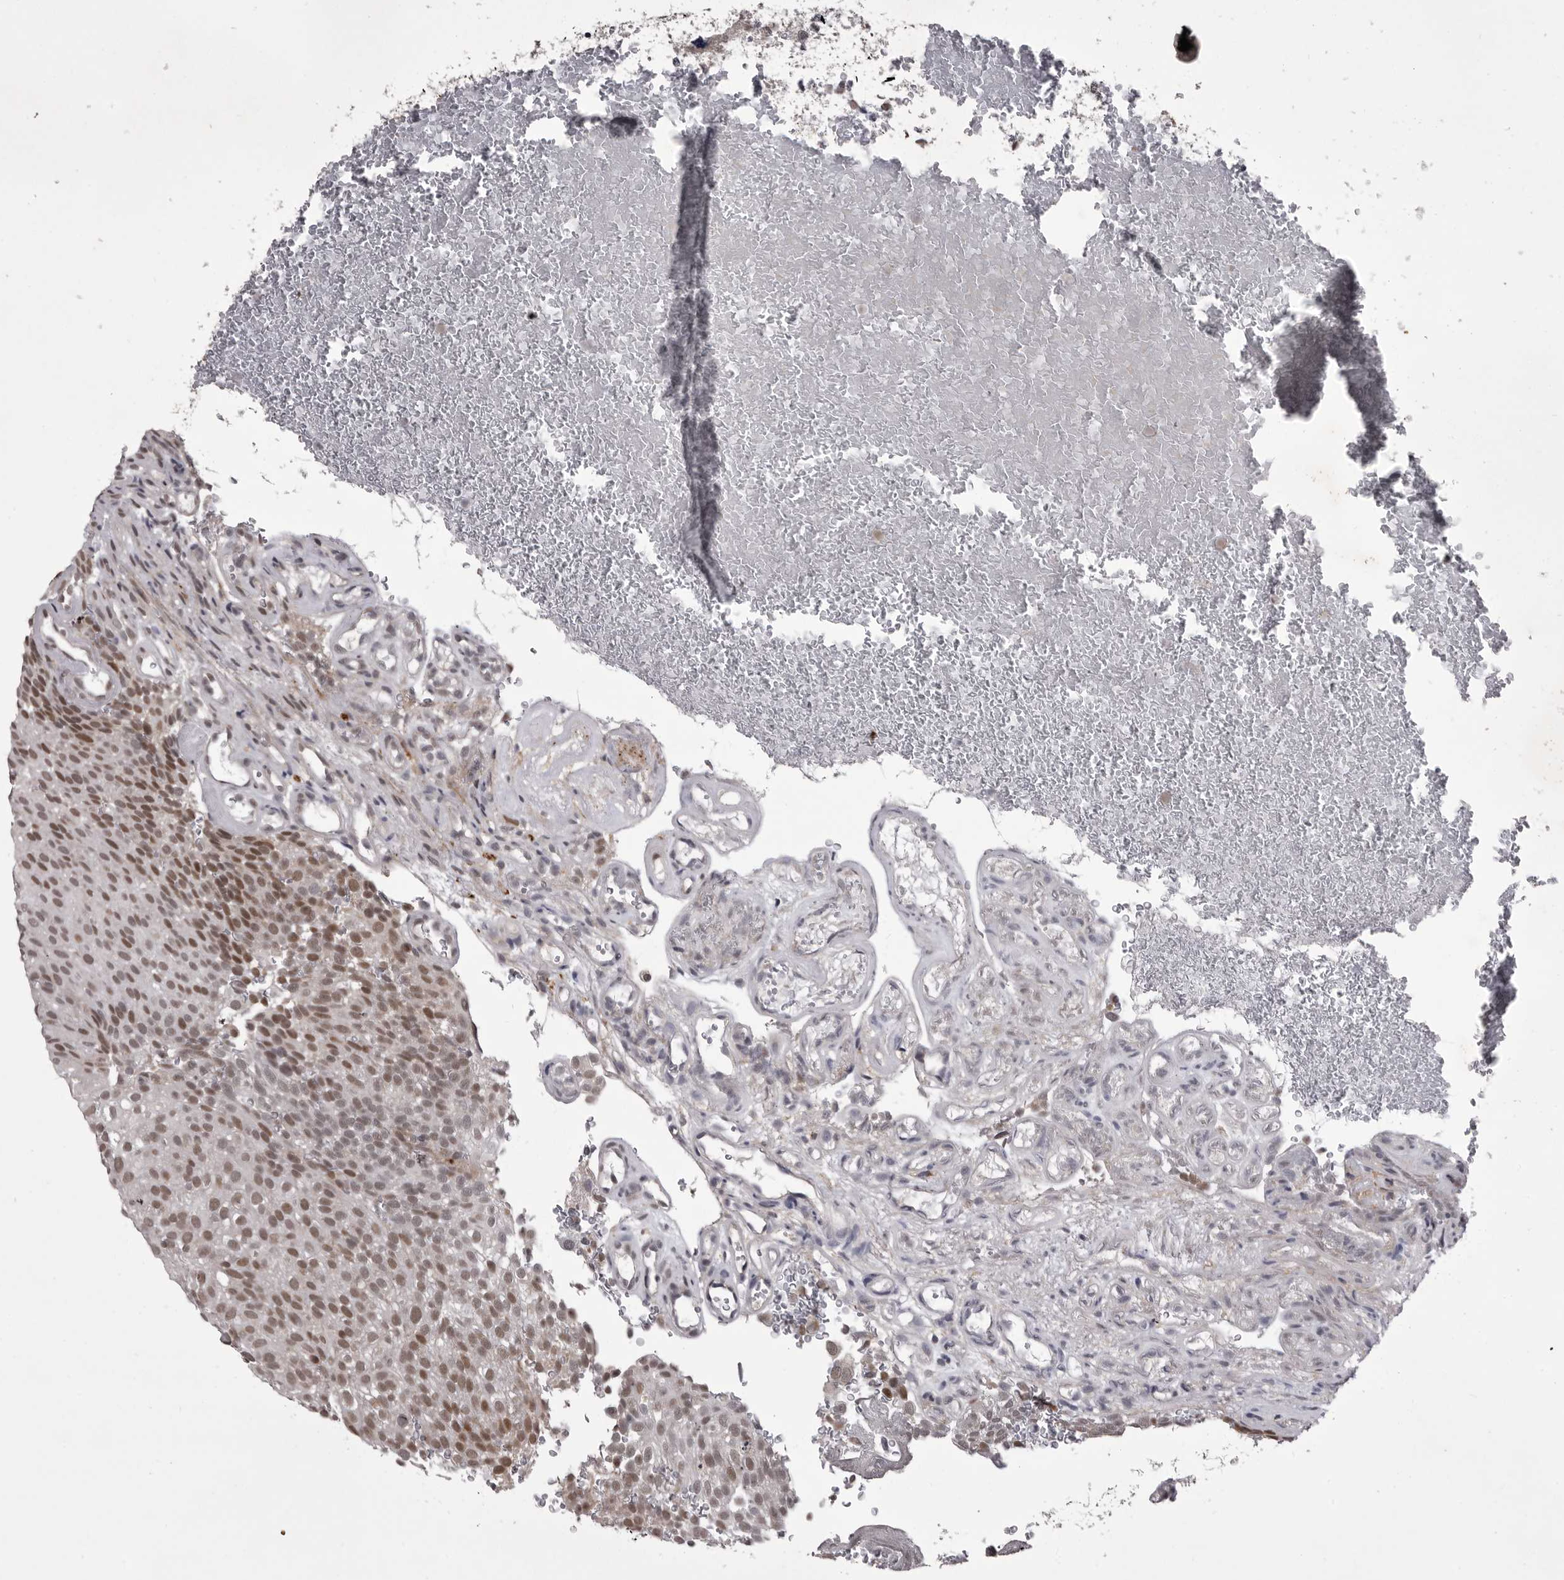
{"staining": {"intensity": "moderate", "quantity": ">75%", "location": "nuclear"}, "tissue": "urothelial cancer", "cell_type": "Tumor cells", "image_type": "cancer", "snomed": [{"axis": "morphology", "description": "Urothelial carcinoma, Low grade"}, {"axis": "topography", "description": "Urinary bladder"}], "caption": "A brown stain shows moderate nuclear positivity of a protein in human low-grade urothelial carcinoma tumor cells. The protein is stained brown, and the nuclei are stained in blue (DAB IHC with brightfield microscopy, high magnification).", "gene": "PRPF3", "patient": {"sex": "male", "age": 78}}